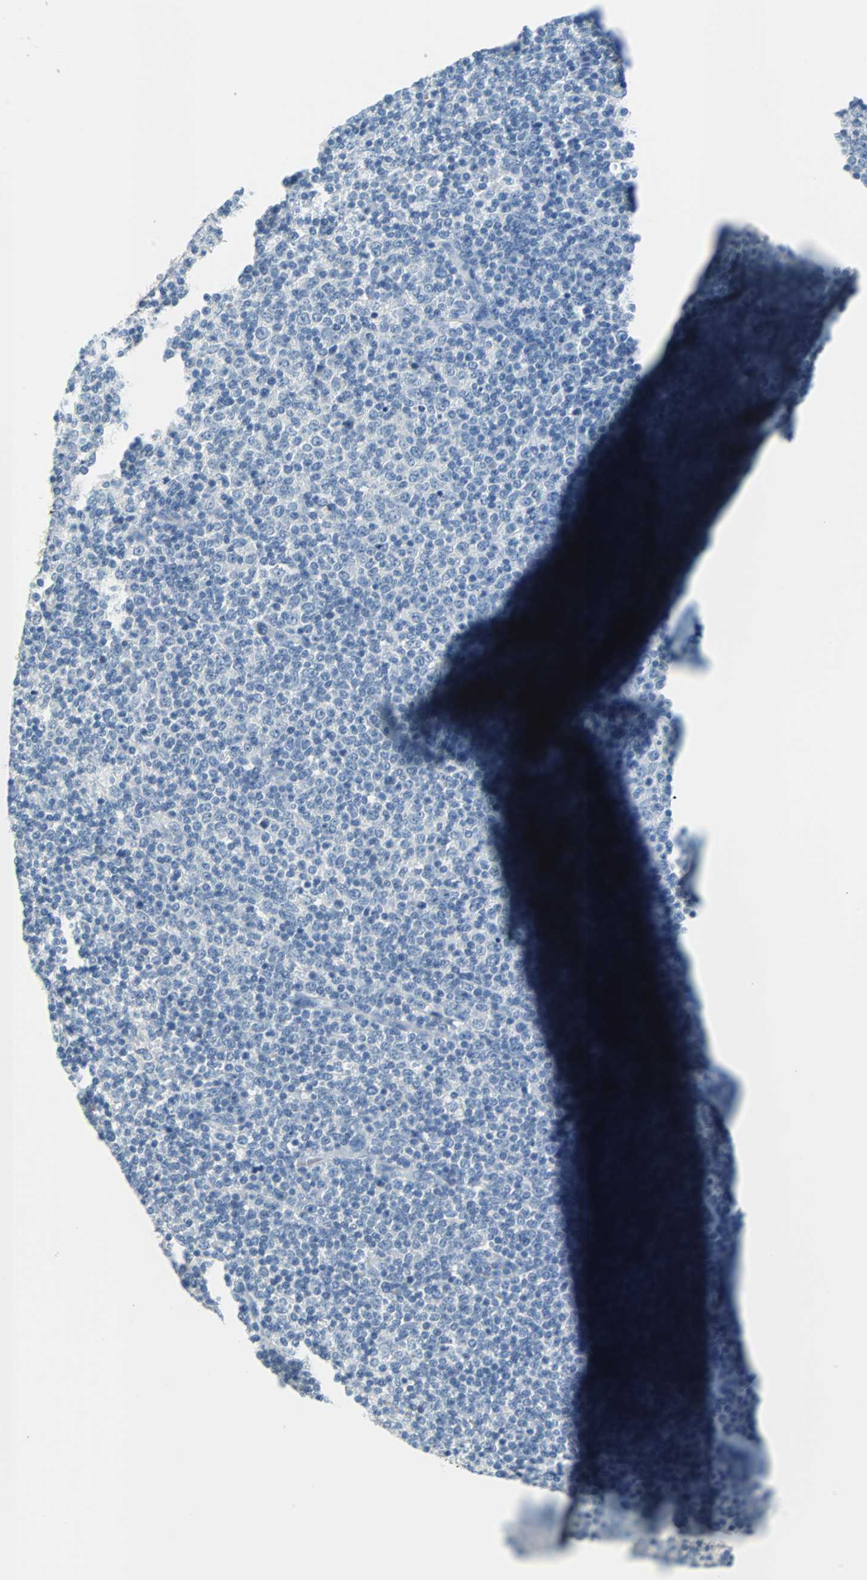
{"staining": {"intensity": "negative", "quantity": "none", "location": "none"}, "tissue": "lymphoma", "cell_type": "Tumor cells", "image_type": "cancer", "snomed": [{"axis": "morphology", "description": "Malignant lymphoma, non-Hodgkin's type, Low grade"}, {"axis": "topography", "description": "Lymph node"}], "caption": "This photomicrograph is of malignant lymphoma, non-Hodgkin's type (low-grade) stained with IHC to label a protein in brown with the nuclei are counter-stained blue. There is no staining in tumor cells. (Stains: DAB (3,3'-diaminobenzidine) IHC with hematoxylin counter stain, Microscopy: brightfield microscopy at high magnification).", "gene": "MUC7", "patient": {"sex": "male", "age": 70}}